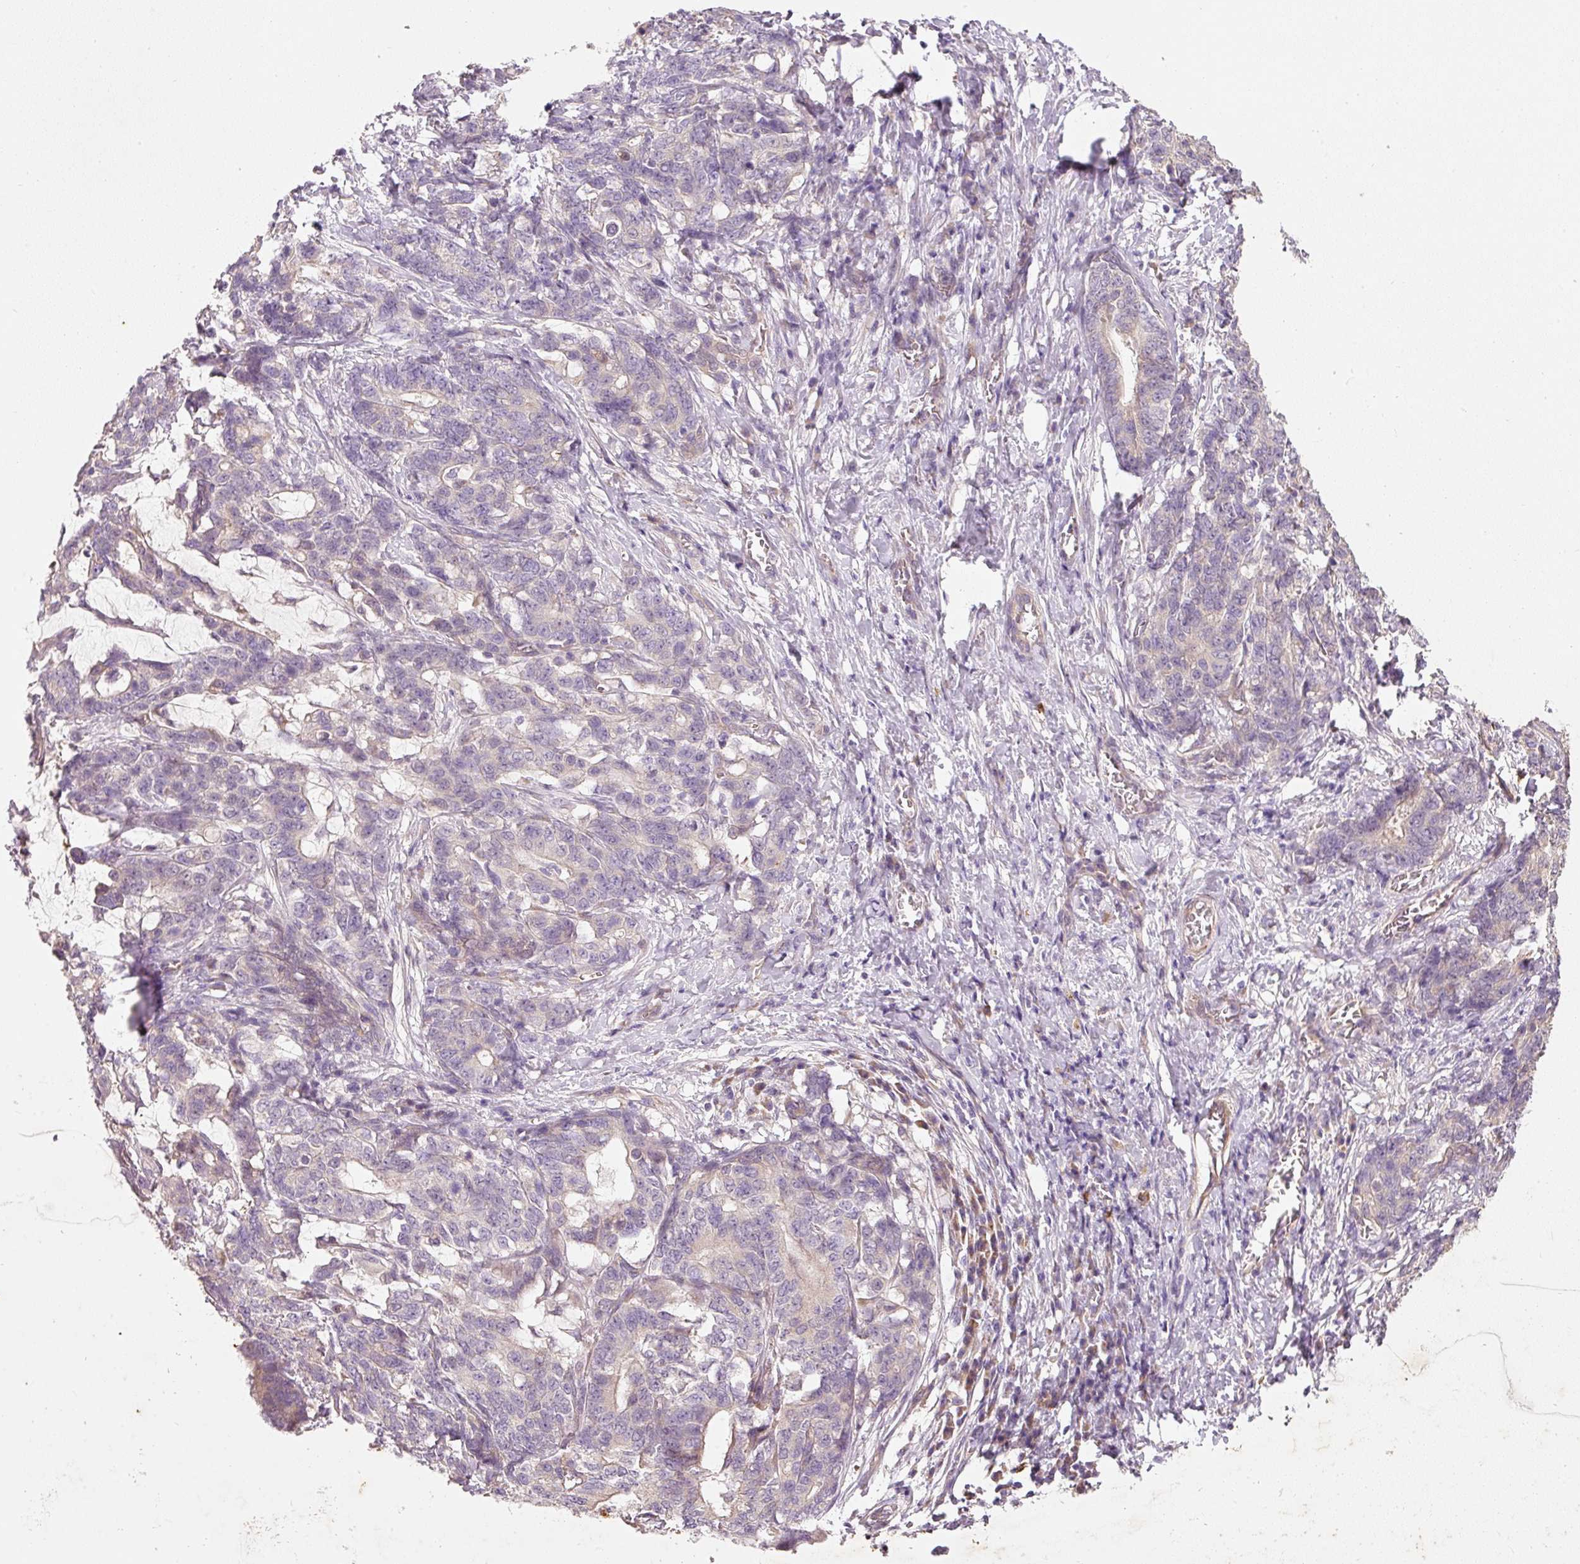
{"staining": {"intensity": "negative", "quantity": "none", "location": "none"}, "tissue": "stomach cancer", "cell_type": "Tumor cells", "image_type": "cancer", "snomed": [{"axis": "morphology", "description": "Normal tissue, NOS"}, {"axis": "morphology", "description": "Adenocarcinoma, NOS"}, {"axis": "topography", "description": "Stomach"}], "caption": "This is an immunohistochemistry image of human stomach cancer. There is no expression in tumor cells.", "gene": "RGL2", "patient": {"sex": "female", "age": 64}}